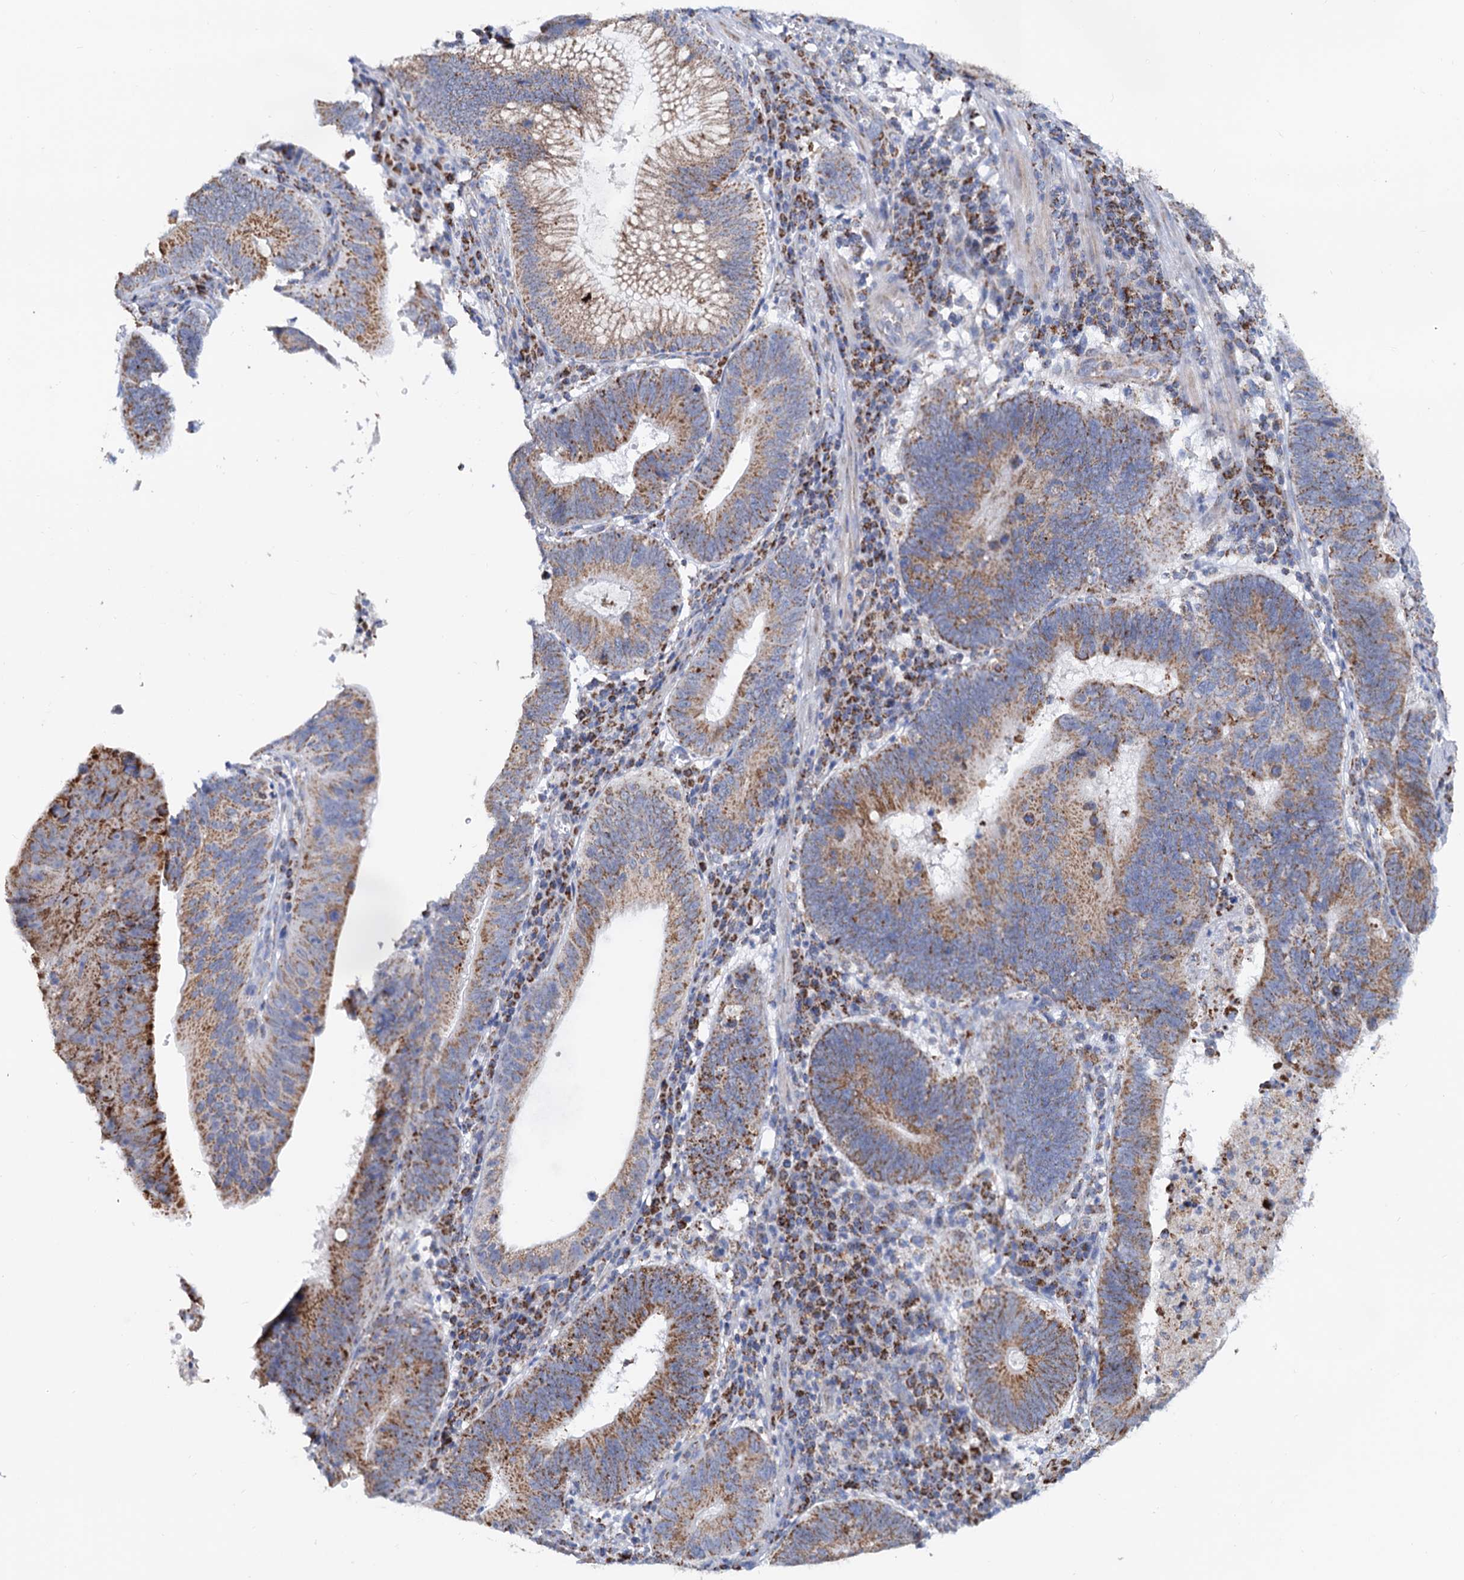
{"staining": {"intensity": "moderate", "quantity": ">75%", "location": "cytoplasmic/membranous"}, "tissue": "stomach cancer", "cell_type": "Tumor cells", "image_type": "cancer", "snomed": [{"axis": "morphology", "description": "Adenocarcinoma, NOS"}, {"axis": "topography", "description": "Stomach"}], "caption": "The image demonstrates staining of stomach adenocarcinoma, revealing moderate cytoplasmic/membranous protein staining (brown color) within tumor cells.", "gene": "C2CD3", "patient": {"sex": "male", "age": 59}}